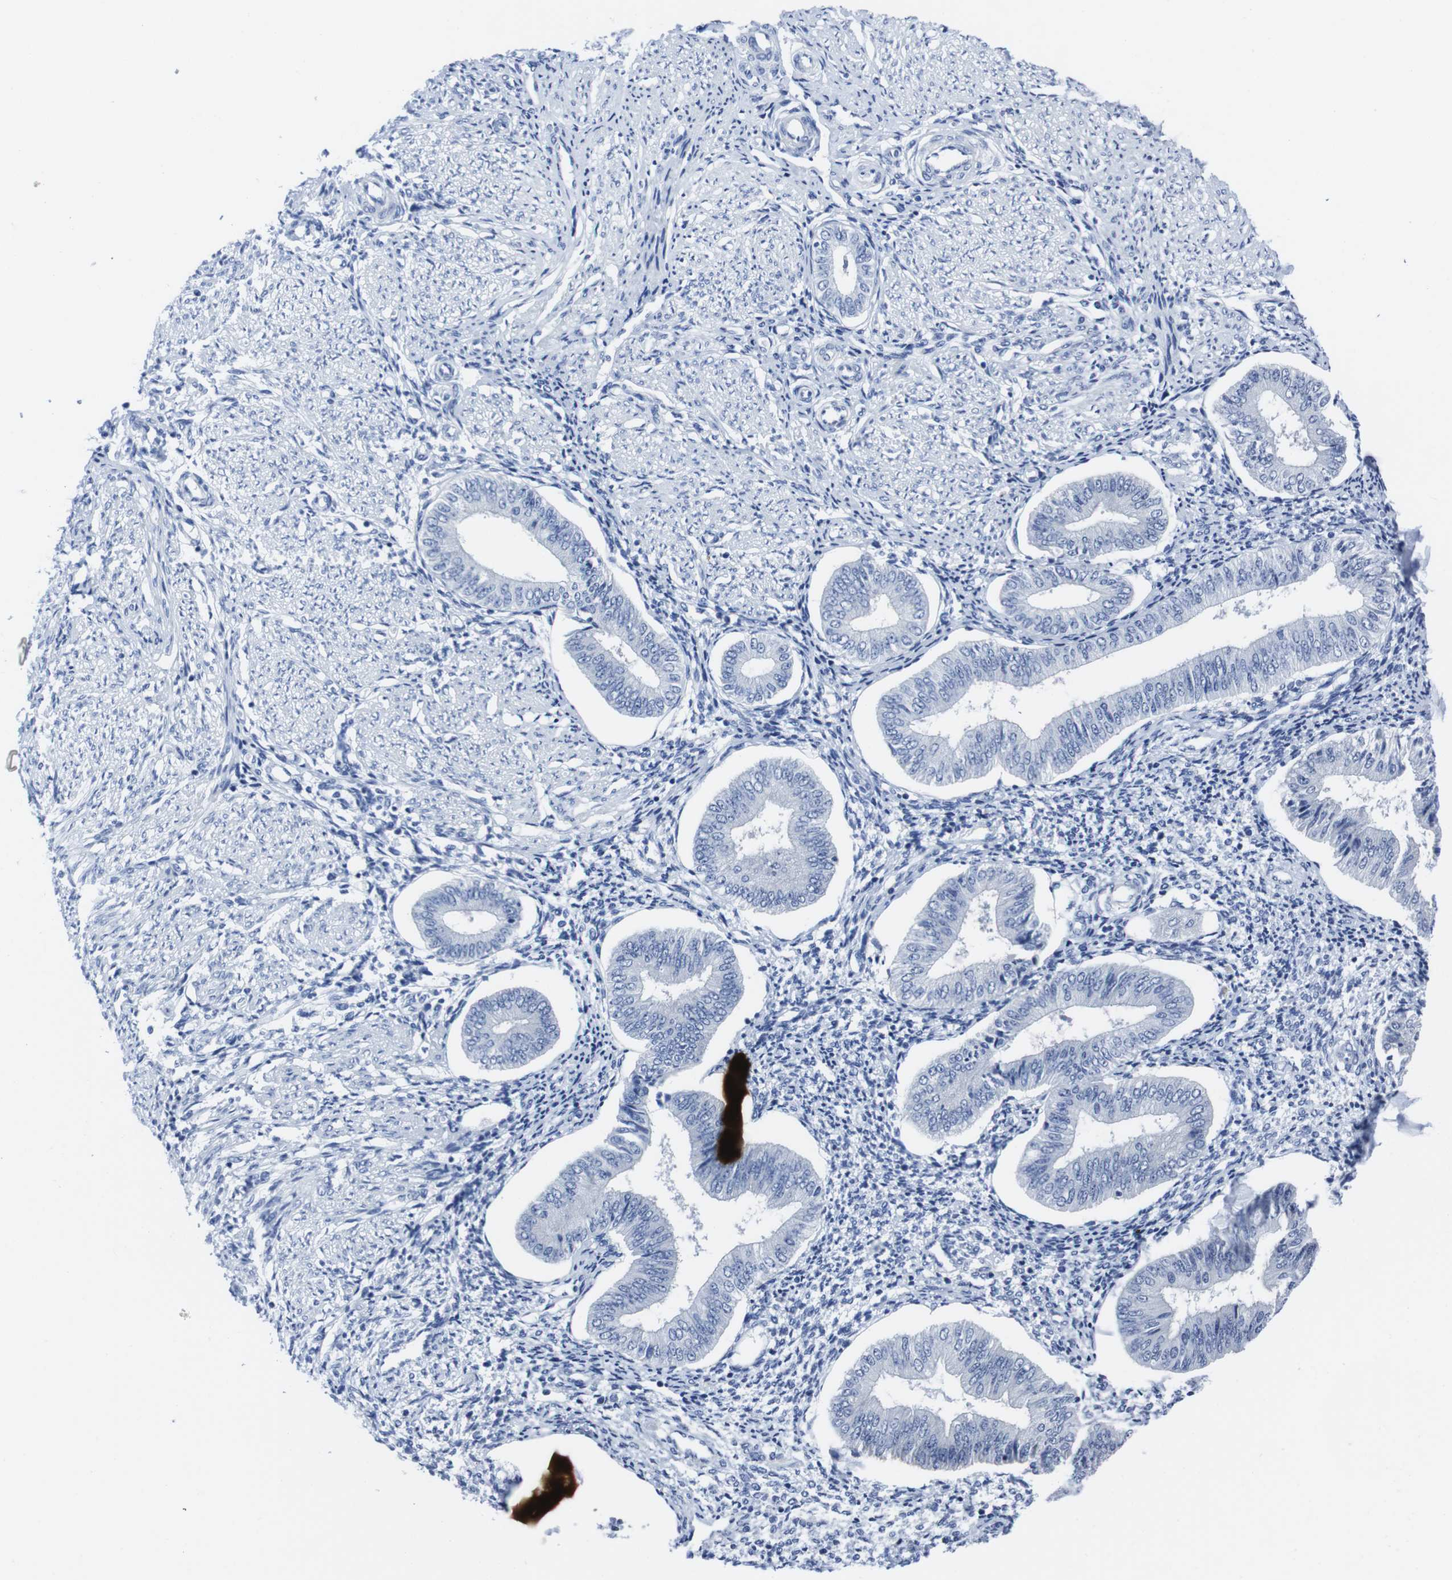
{"staining": {"intensity": "negative", "quantity": "none", "location": "none"}, "tissue": "endometrium", "cell_type": "Cells in endometrial stroma", "image_type": "normal", "snomed": [{"axis": "morphology", "description": "Normal tissue, NOS"}, {"axis": "topography", "description": "Endometrium"}], "caption": "The micrograph displays no staining of cells in endometrial stroma in normal endometrium.", "gene": "EIF4A1", "patient": {"sex": "female", "age": 50}}